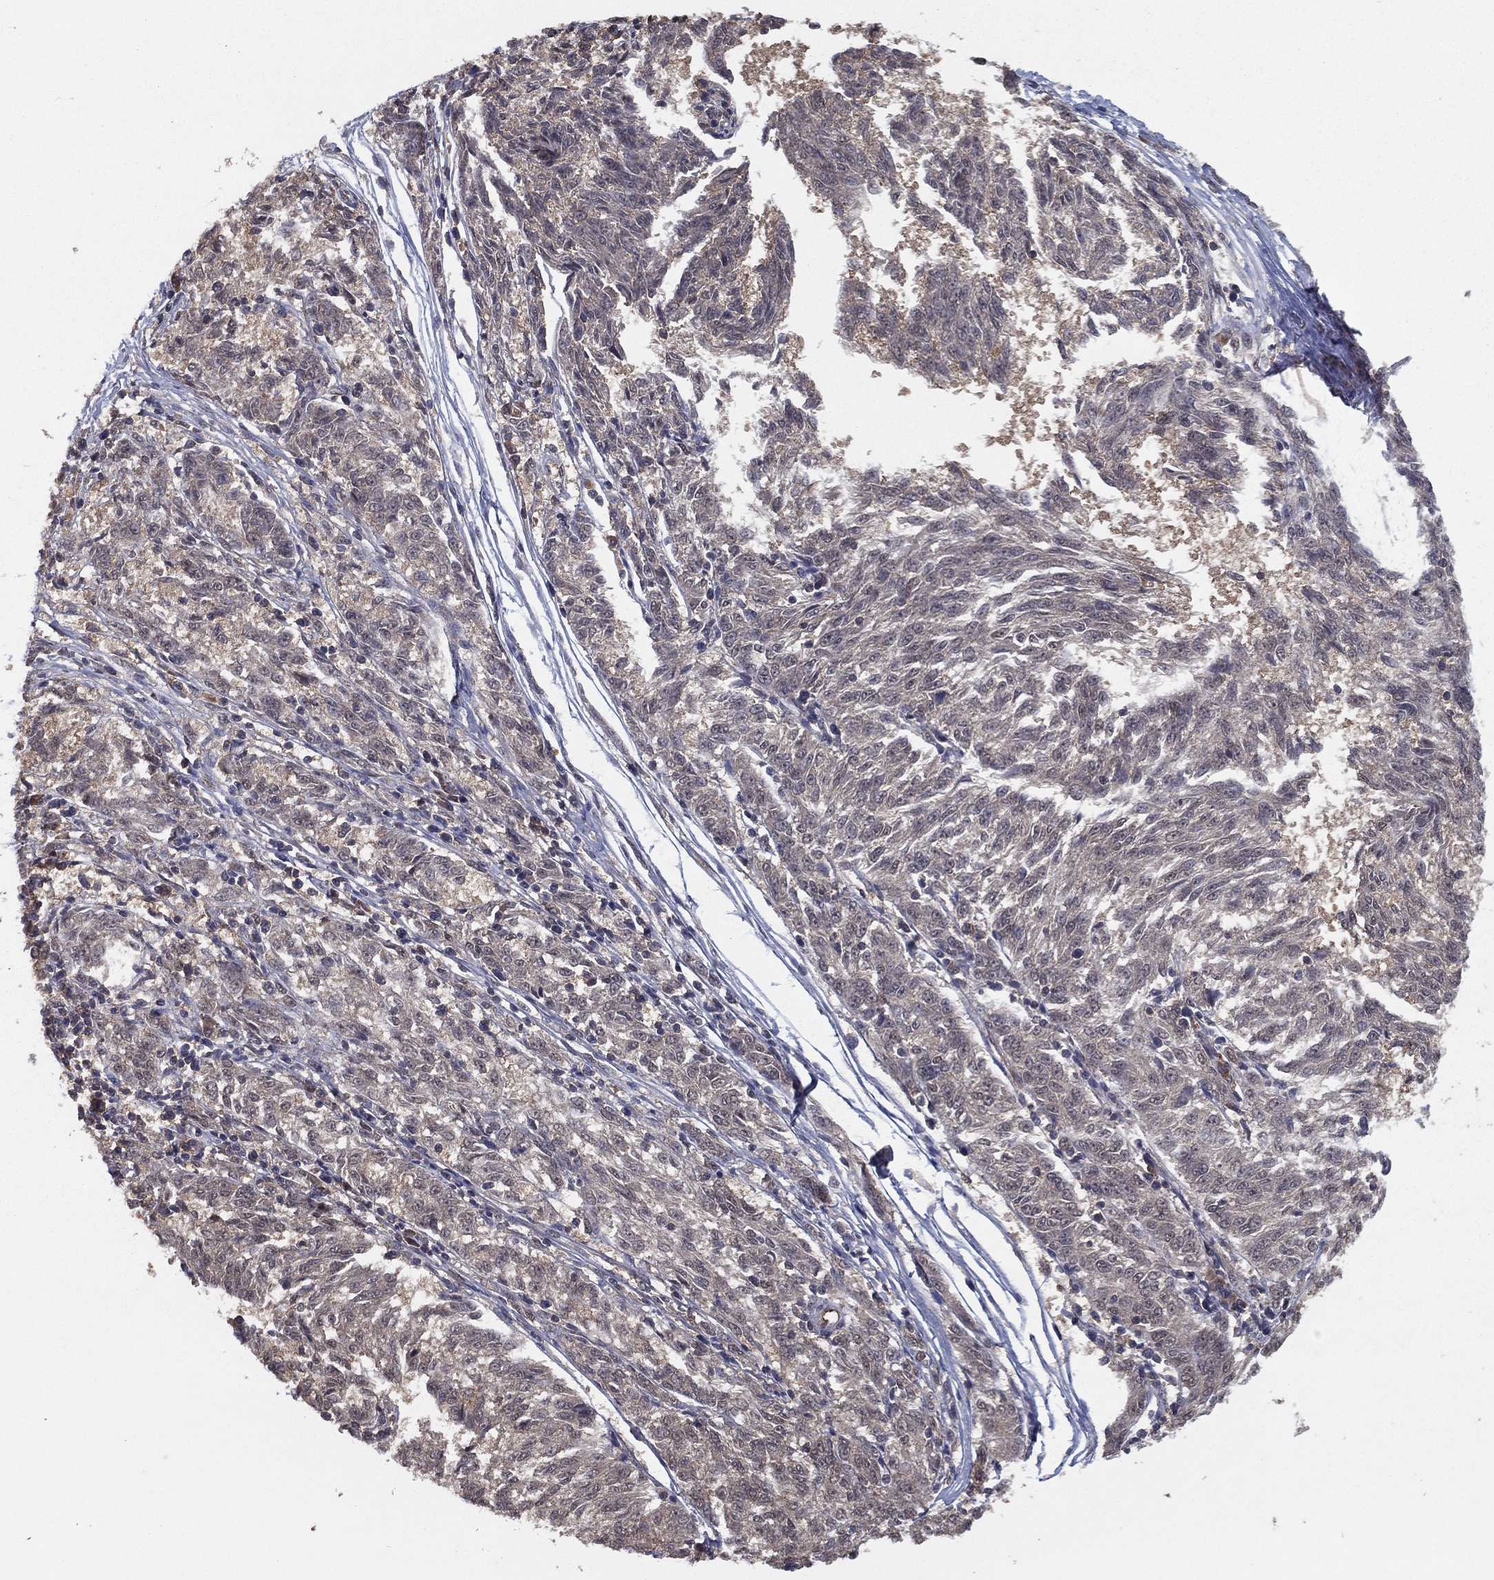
{"staining": {"intensity": "negative", "quantity": "none", "location": "none"}, "tissue": "melanoma", "cell_type": "Tumor cells", "image_type": "cancer", "snomed": [{"axis": "morphology", "description": "Malignant melanoma, NOS"}, {"axis": "topography", "description": "Skin"}], "caption": "Immunohistochemical staining of malignant melanoma displays no significant positivity in tumor cells.", "gene": "CARM1", "patient": {"sex": "female", "age": 72}}